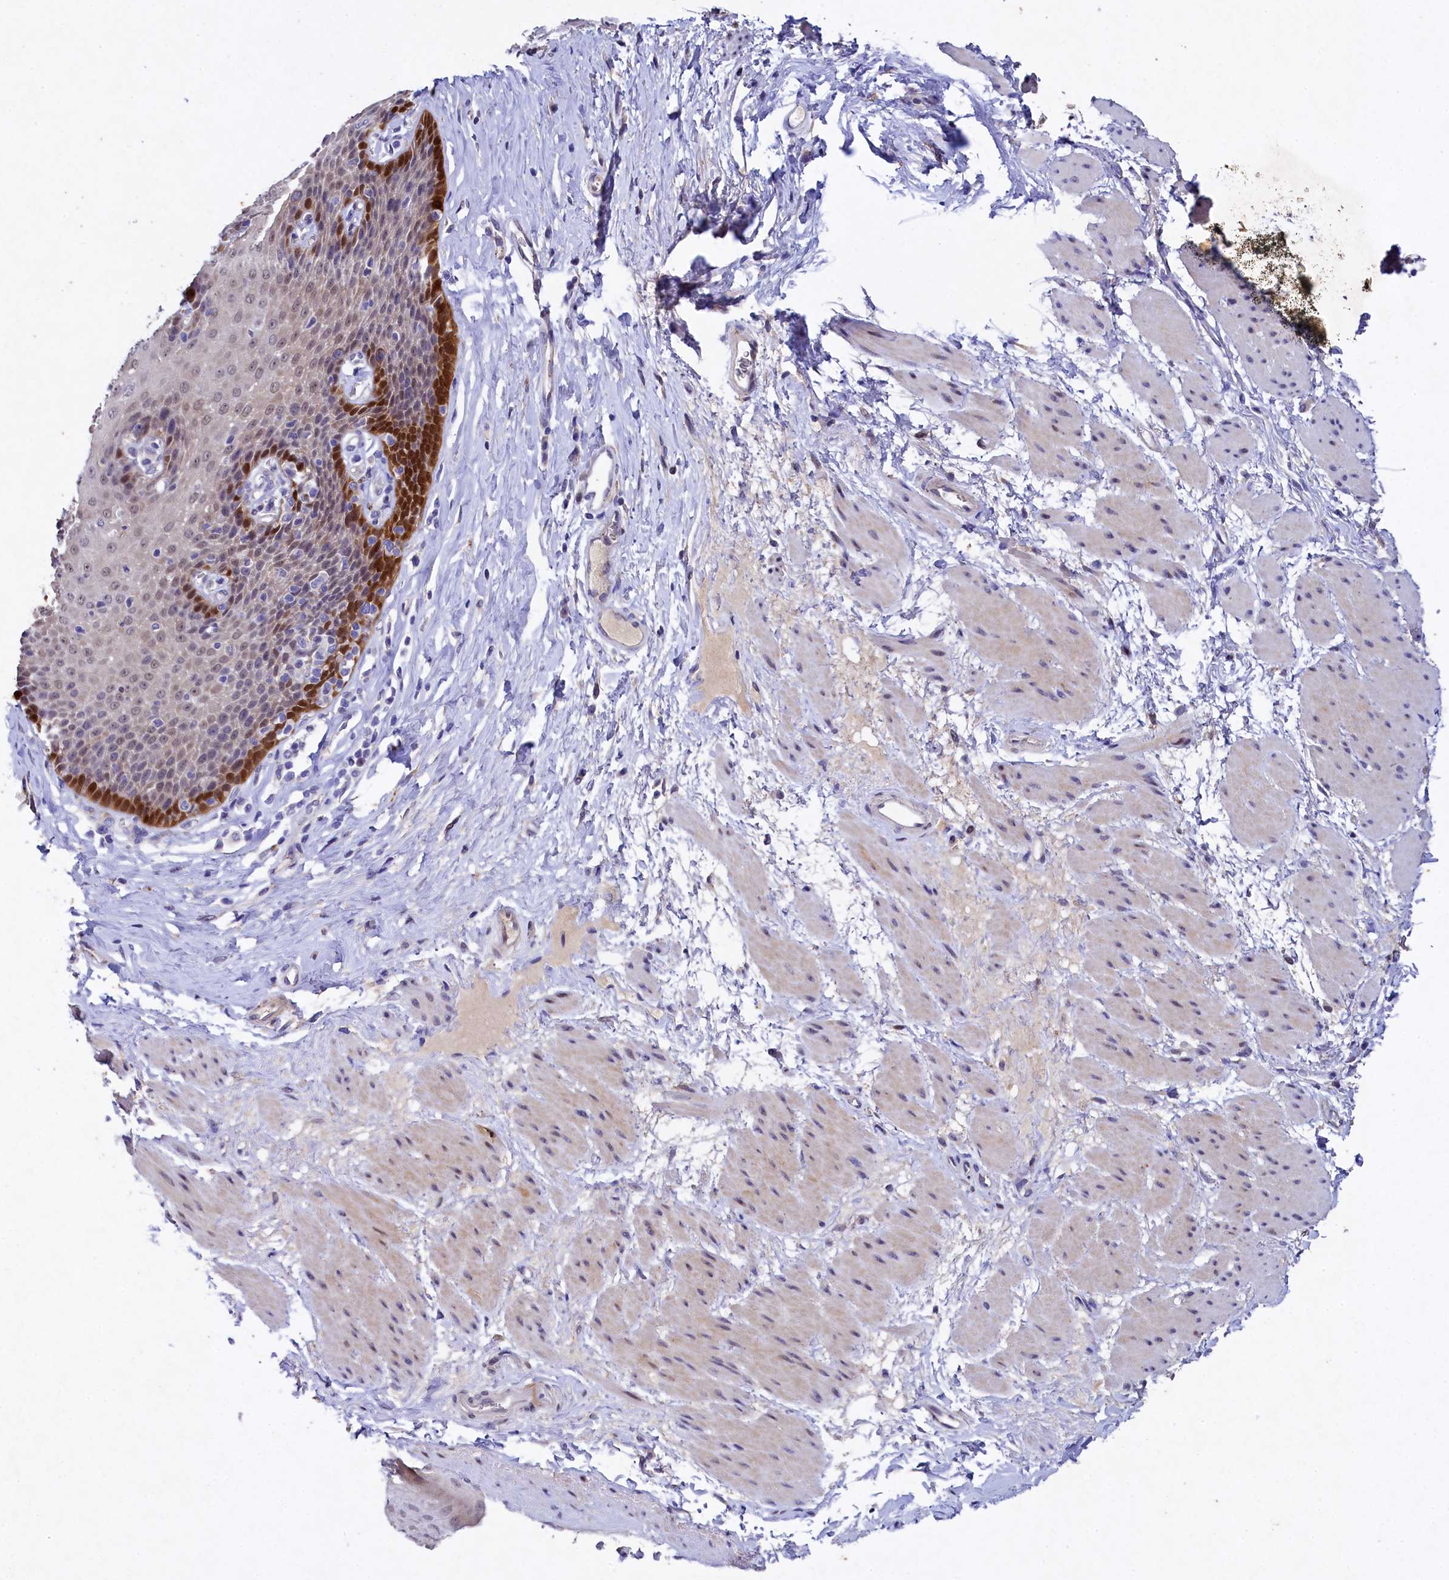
{"staining": {"intensity": "strong", "quantity": "25%-75%", "location": "cytoplasmic/membranous,nuclear"}, "tissue": "esophagus", "cell_type": "Squamous epithelial cells", "image_type": "normal", "snomed": [{"axis": "morphology", "description": "Normal tissue, NOS"}, {"axis": "topography", "description": "Esophagus"}], "caption": "The micrograph demonstrates immunohistochemical staining of benign esophagus. There is strong cytoplasmic/membranous,nuclear expression is appreciated in about 25%-75% of squamous epithelial cells.", "gene": "TGDS", "patient": {"sex": "female", "age": 61}}